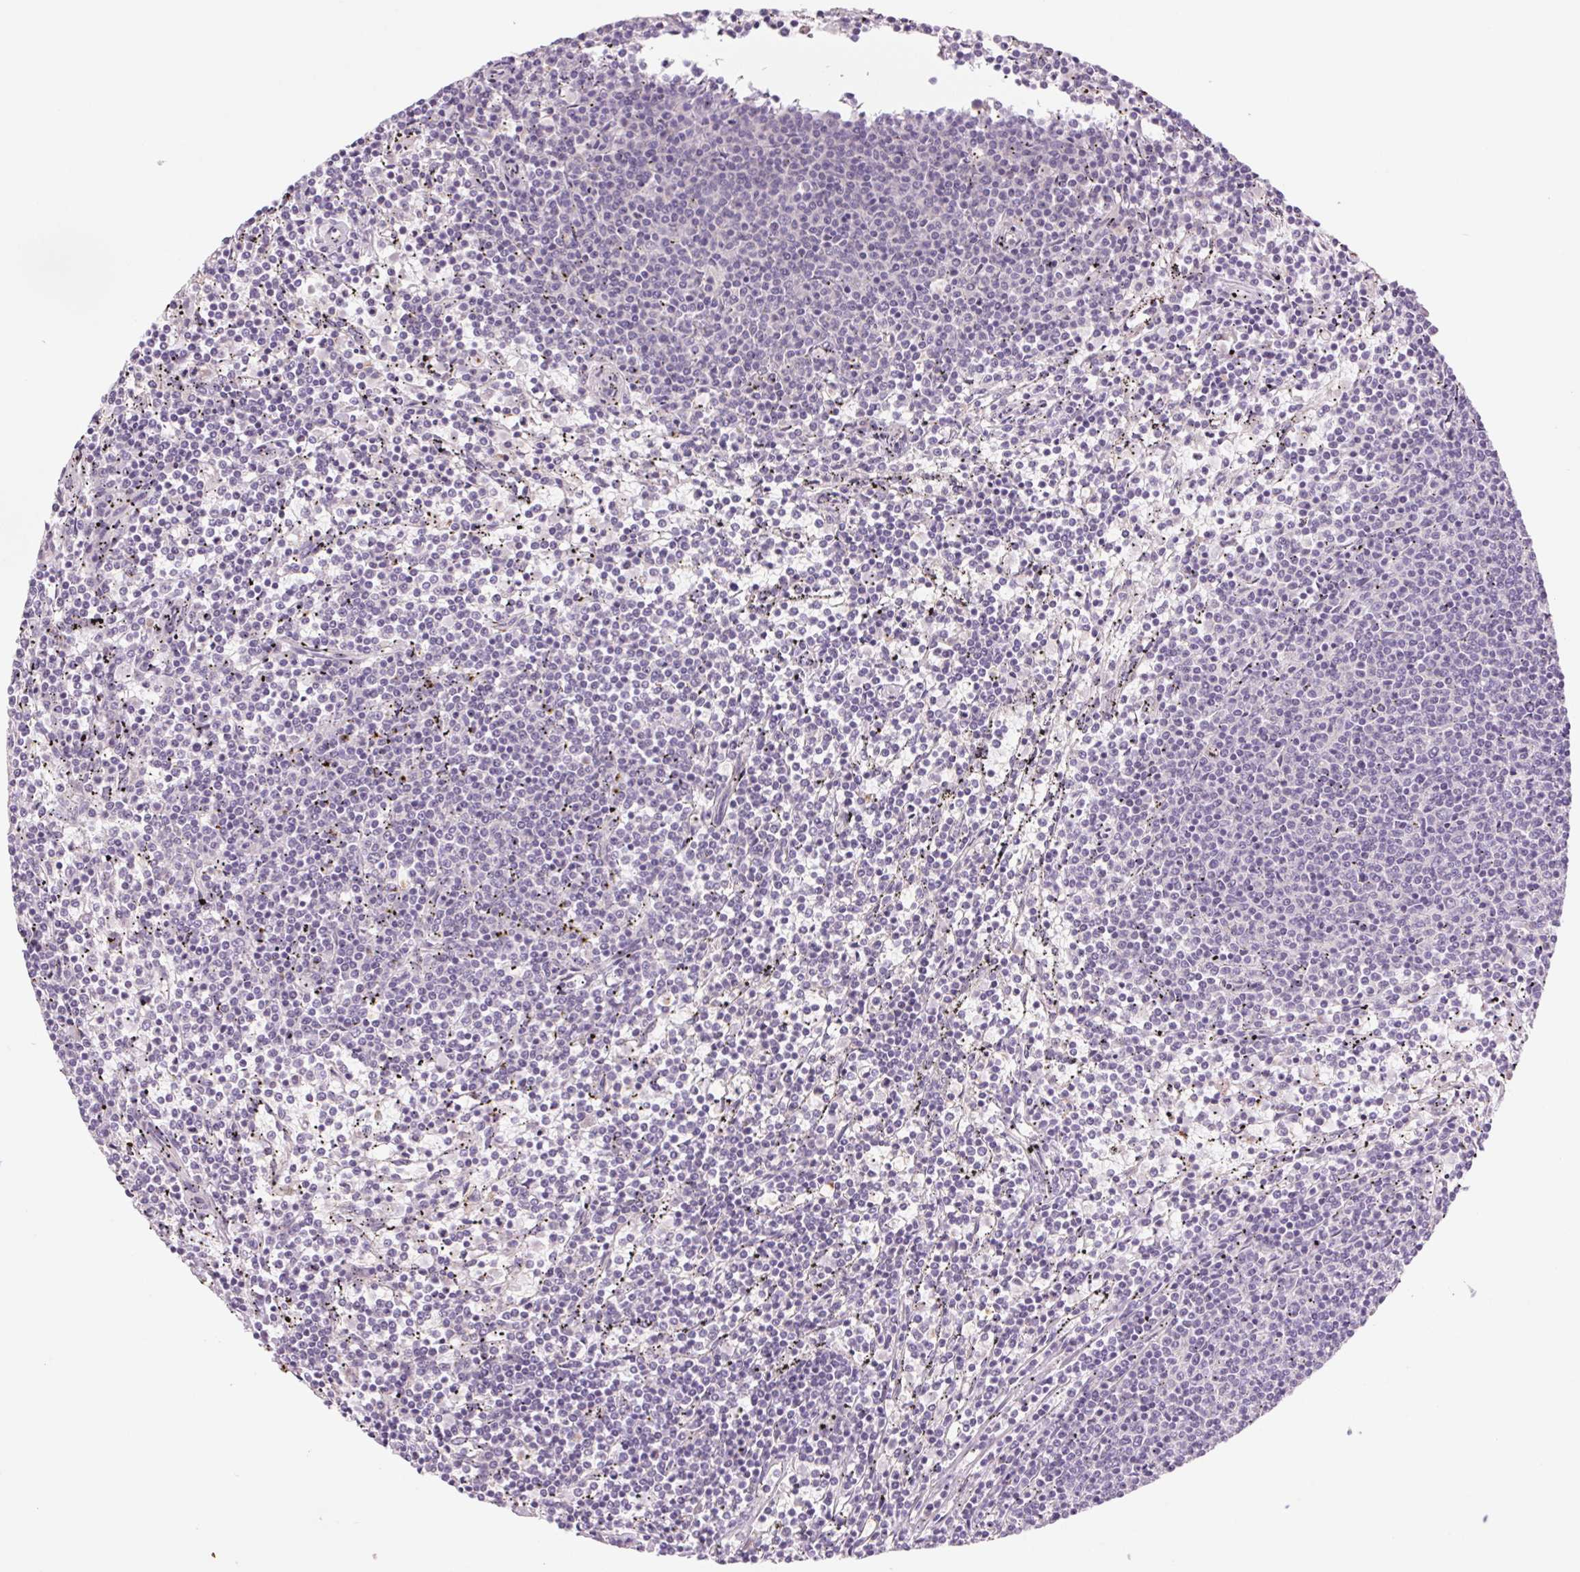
{"staining": {"intensity": "negative", "quantity": "none", "location": "none"}, "tissue": "lymphoma", "cell_type": "Tumor cells", "image_type": "cancer", "snomed": [{"axis": "morphology", "description": "Malignant lymphoma, non-Hodgkin's type, Low grade"}, {"axis": "topography", "description": "Spleen"}], "caption": "Tumor cells show no significant protein expression in malignant lymphoma, non-Hodgkin's type (low-grade). The staining is performed using DAB (3,3'-diaminobenzidine) brown chromogen with nuclei counter-stained in using hematoxylin.", "gene": "KRT1", "patient": {"sex": "female", "age": 50}}